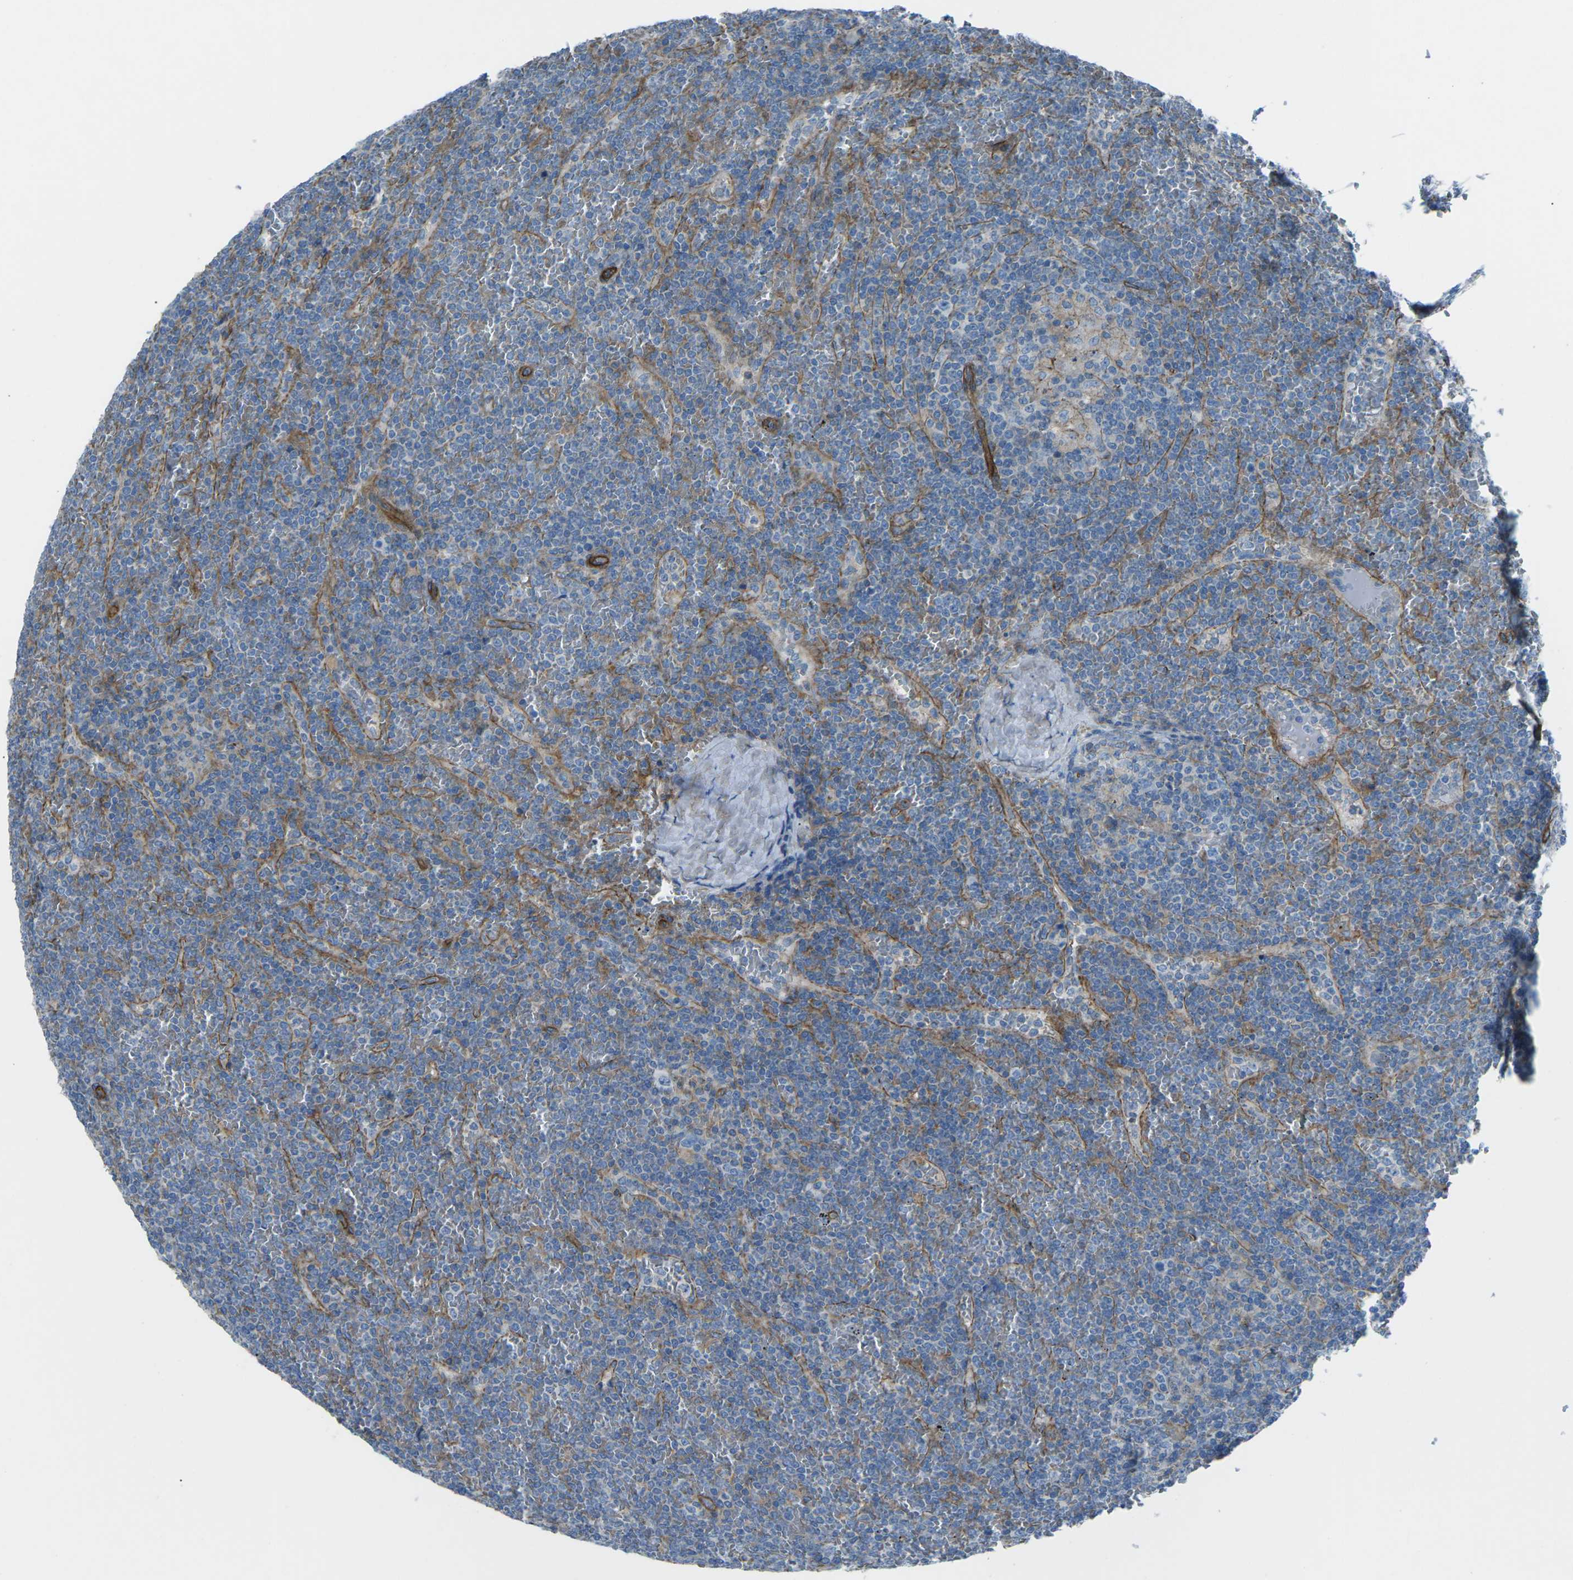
{"staining": {"intensity": "negative", "quantity": "none", "location": "none"}, "tissue": "lymphoma", "cell_type": "Tumor cells", "image_type": "cancer", "snomed": [{"axis": "morphology", "description": "Malignant lymphoma, non-Hodgkin's type, Low grade"}, {"axis": "topography", "description": "Spleen"}], "caption": "Protein analysis of lymphoma demonstrates no significant positivity in tumor cells. (Brightfield microscopy of DAB (3,3'-diaminobenzidine) immunohistochemistry at high magnification).", "gene": "UTRN", "patient": {"sex": "female", "age": 19}}